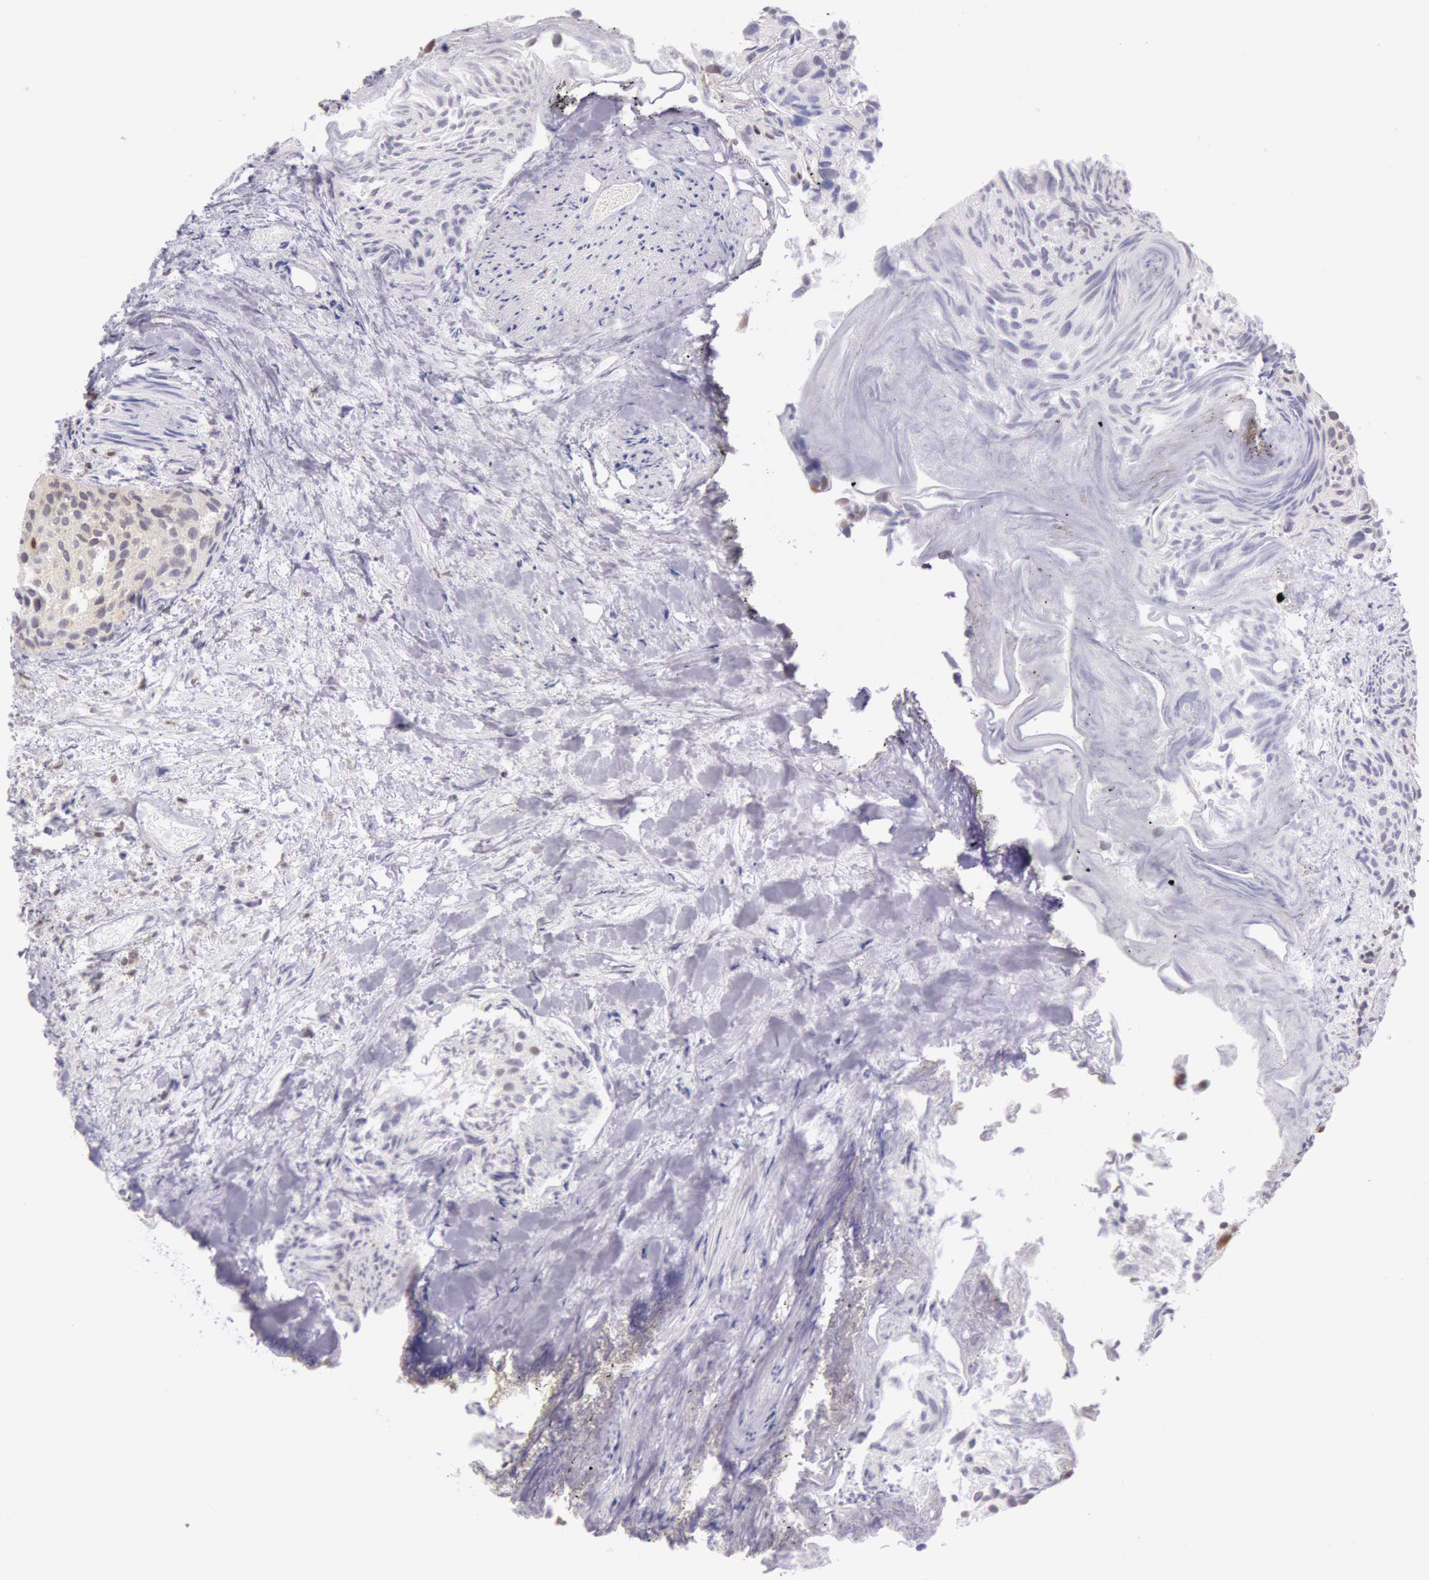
{"staining": {"intensity": "moderate", "quantity": "<25%", "location": "nuclear"}, "tissue": "urothelial cancer", "cell_type": "Tumor cells", "image_type": "cancer", "snomed": [{"axis": "morphology", "description": "Urothelial carcinoma, High grade"}, {"axis": "topography", "description": "Urinary bladder"}], "caption": "Tumor cells show moderate nuclear staining in about <25% of cells in urothelial cancer.", "gene": "HIF1A", "patient": {"sex": "female", "age": 78}}